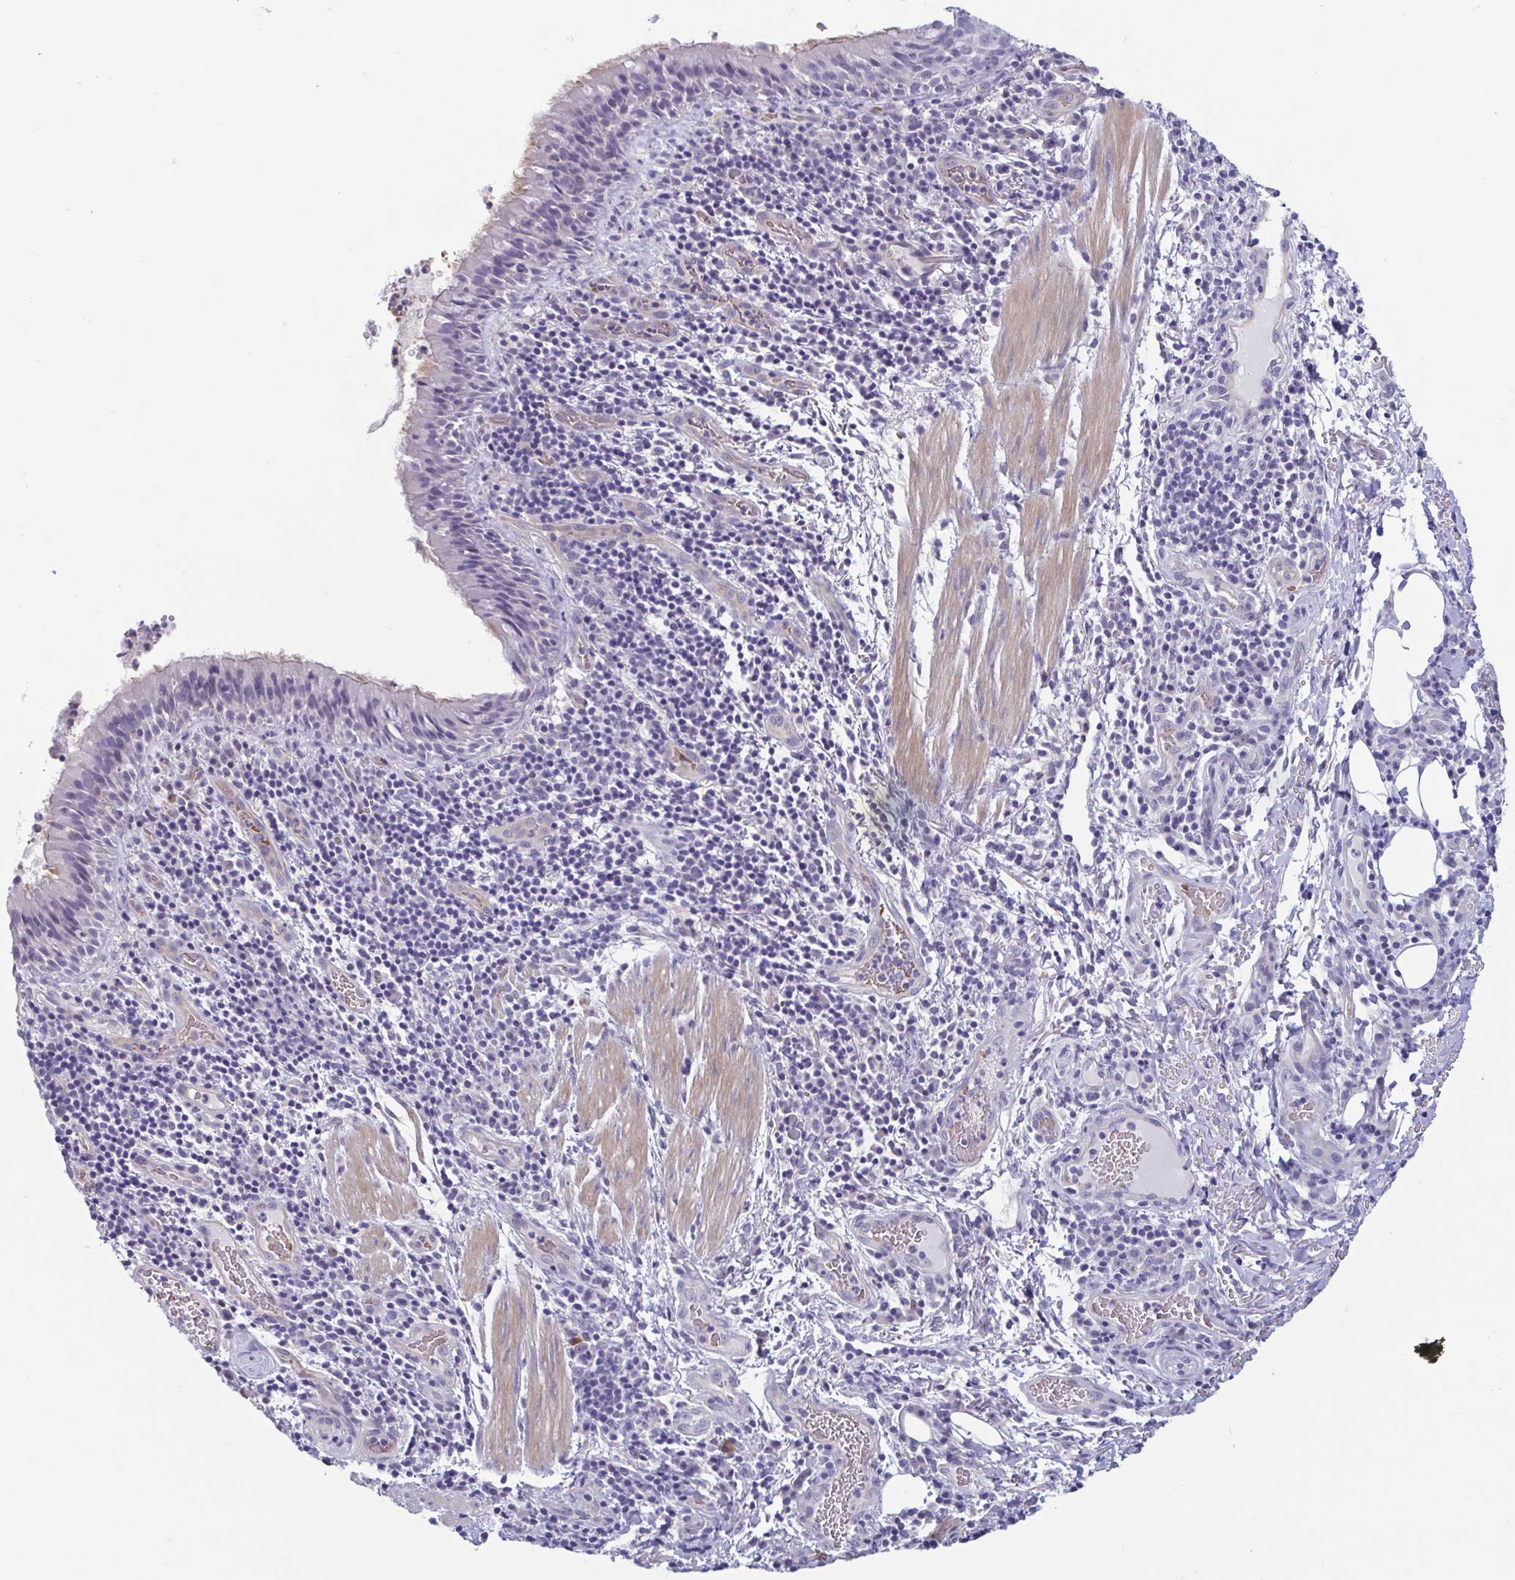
{"staining": {"intensity": "moderate", "quantity": "<25%", "location": "cytoplasmic/membranous"}, "tissue": "bronchus", "cell_type": "Respiratory epithelial cells", "image_type": "normal", "snomed": [{"axis": "morphology", "description": "Normal tissue, NOS"}, {"axis": "topography", "description": "Lymph node"}, {"axis": "topography", "description": "Bronchus"}], "caption": "A photomicrograph showing moderate cytoplasmic/membranous staining in about <25% of respiratory epithelial cells in benign bronchus, as visualized by brown immunohistochemical staining.", "gene": "MORC4", "patient": {"sex": "male", "age": 56}}